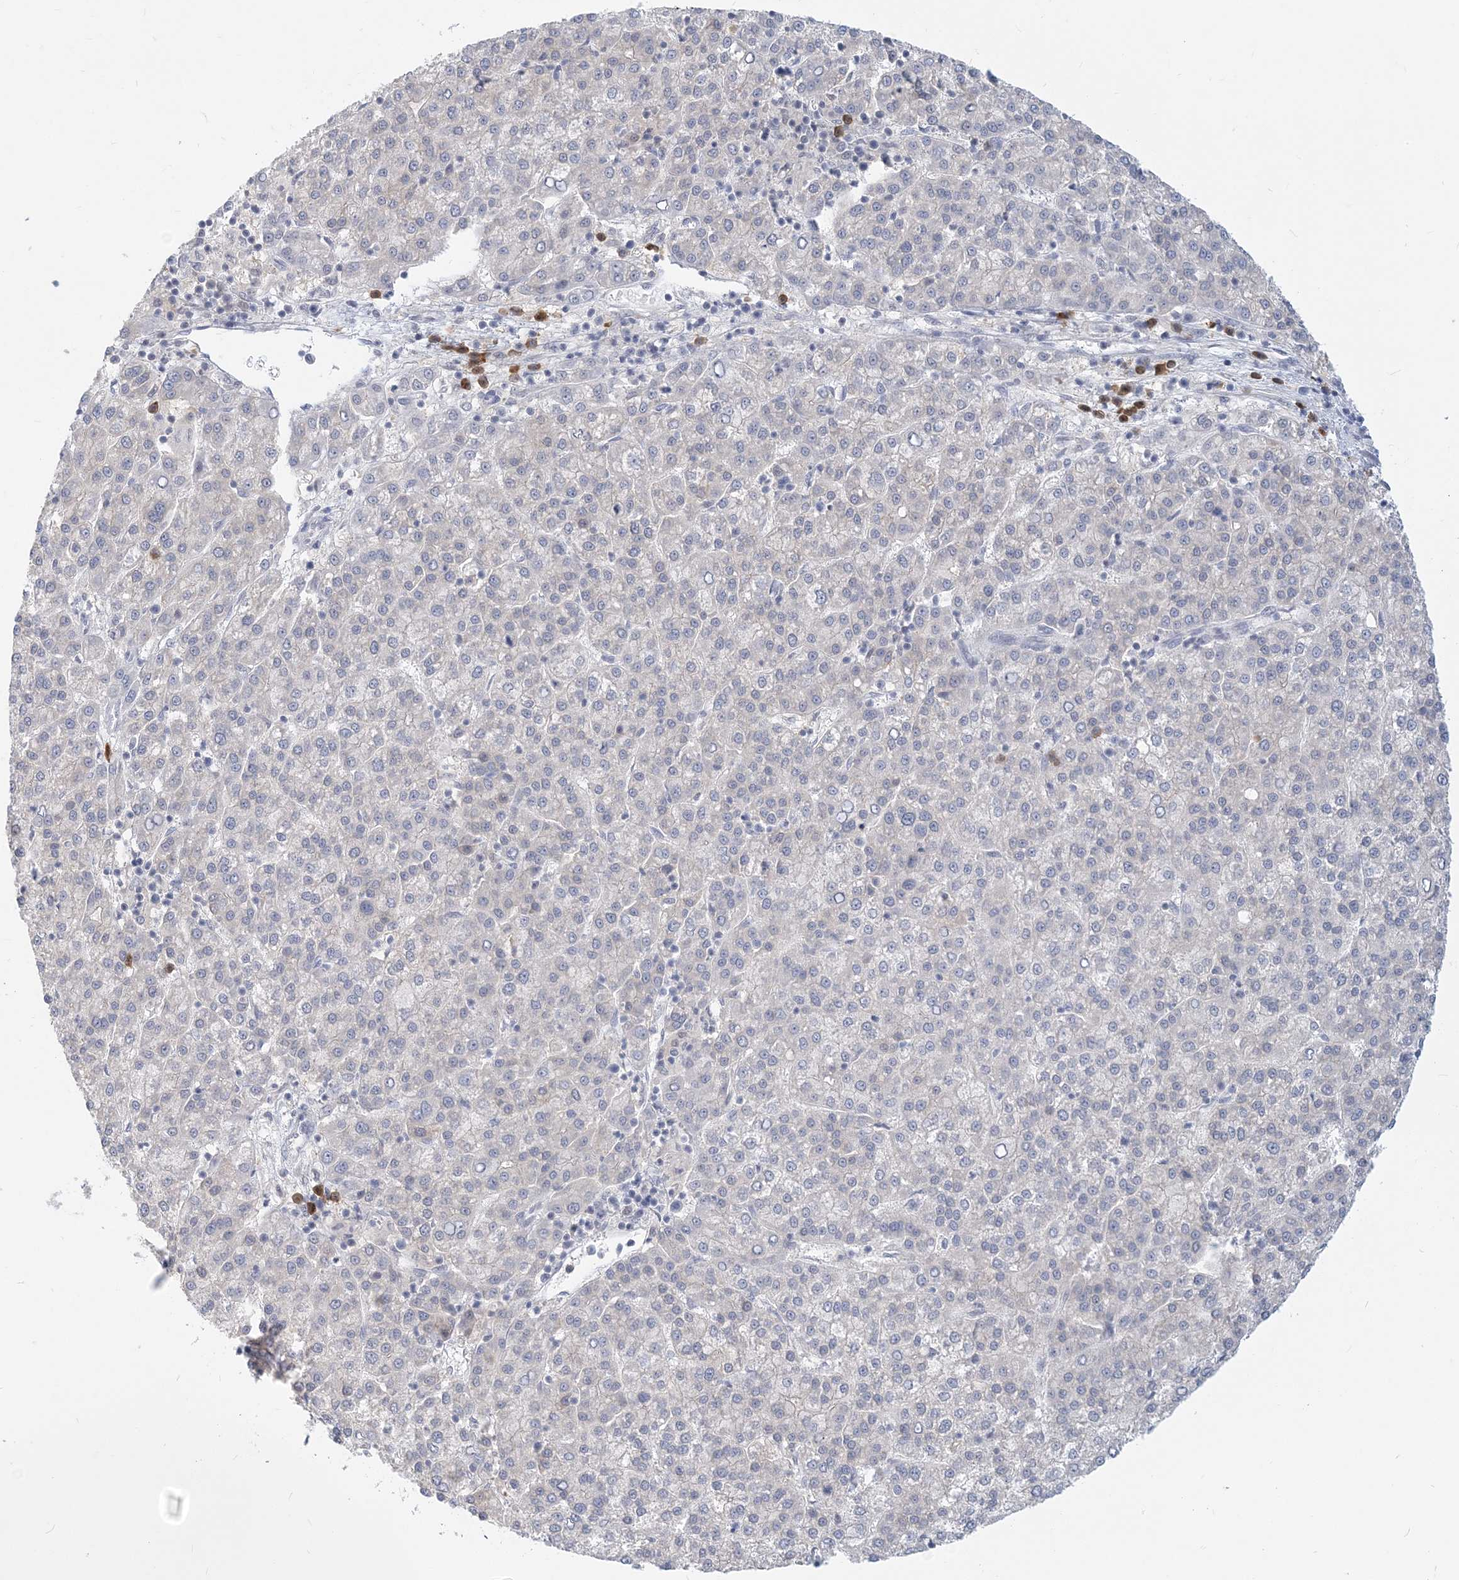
{"staining": {"intensity": "negative", "quantity": "none", "location": "none"}, "tissue": "liver cancer", "cell_type": "Tumor cells", "image_type": "cancer", "snomed": [{"axis": "morphology", "description": "Carcinoma, Hepatocellular, NOS"}, {"axis": "topography", "description": "Liver"}], "caption": "An image of human hepatocellular carcinoma (liver) is negative for staining in tumor cells.", "gene": "GMPPA", "patient": {"sex": "female", "age": 58}}